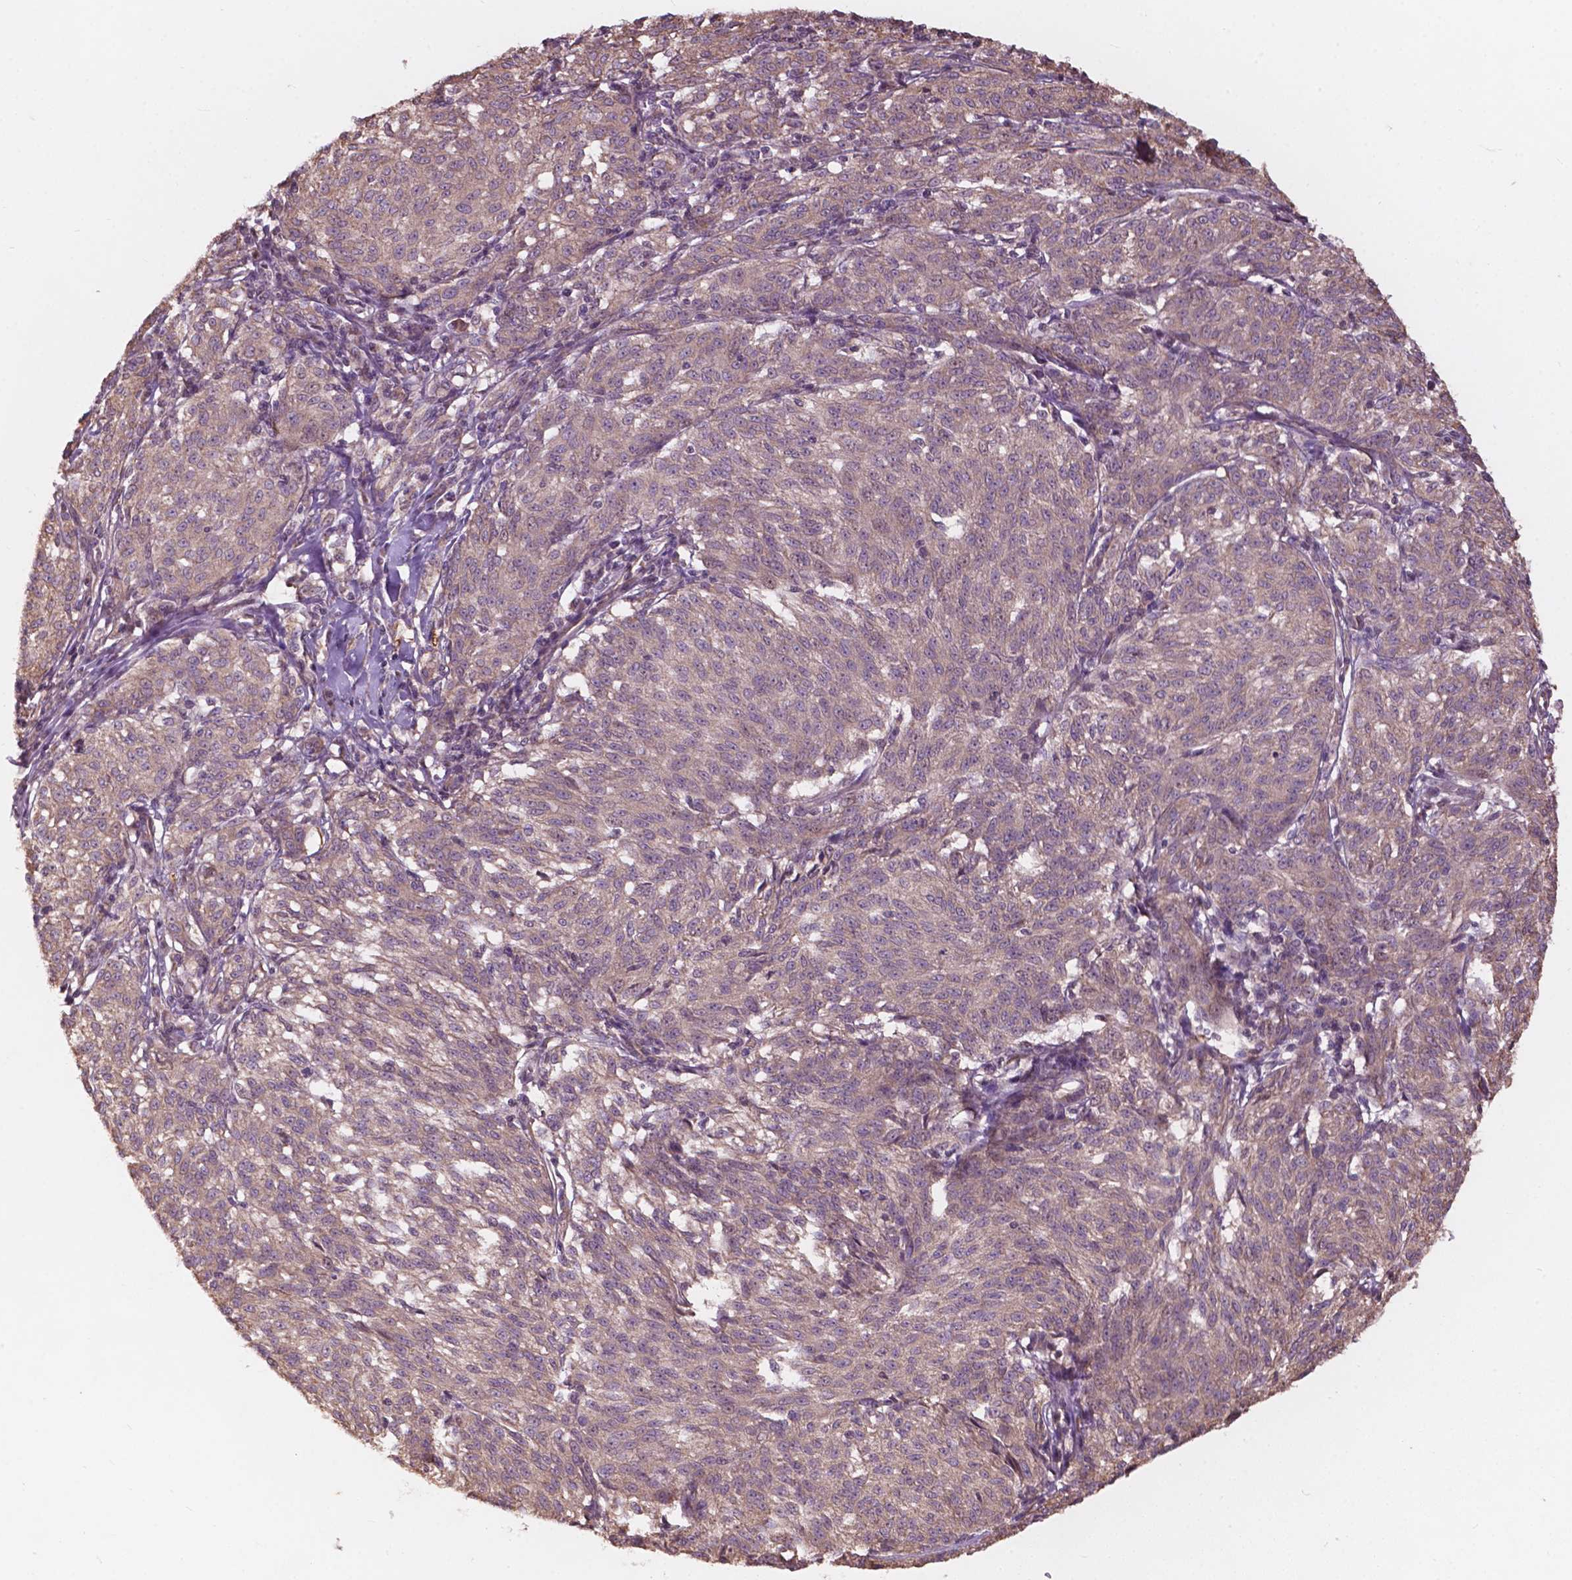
{"staining": {"intensity": "weak", "quantity": "<25%", "location": "cytoplasmic/membranous"}, "tissue": "melanoma", "cell_type": "Tumor cells", "image_type": "cancer", "snomed": [{"axis": "morphology", "description": "Malignant melanoma, NOS"}, {"axis": "topography", "description": "Skin"}], "caption": "Tumor cells are negative for brown protein staining in melanoma.", "gene": "CDC42BPA", "patient": {"sex": "female", "age": 72}}